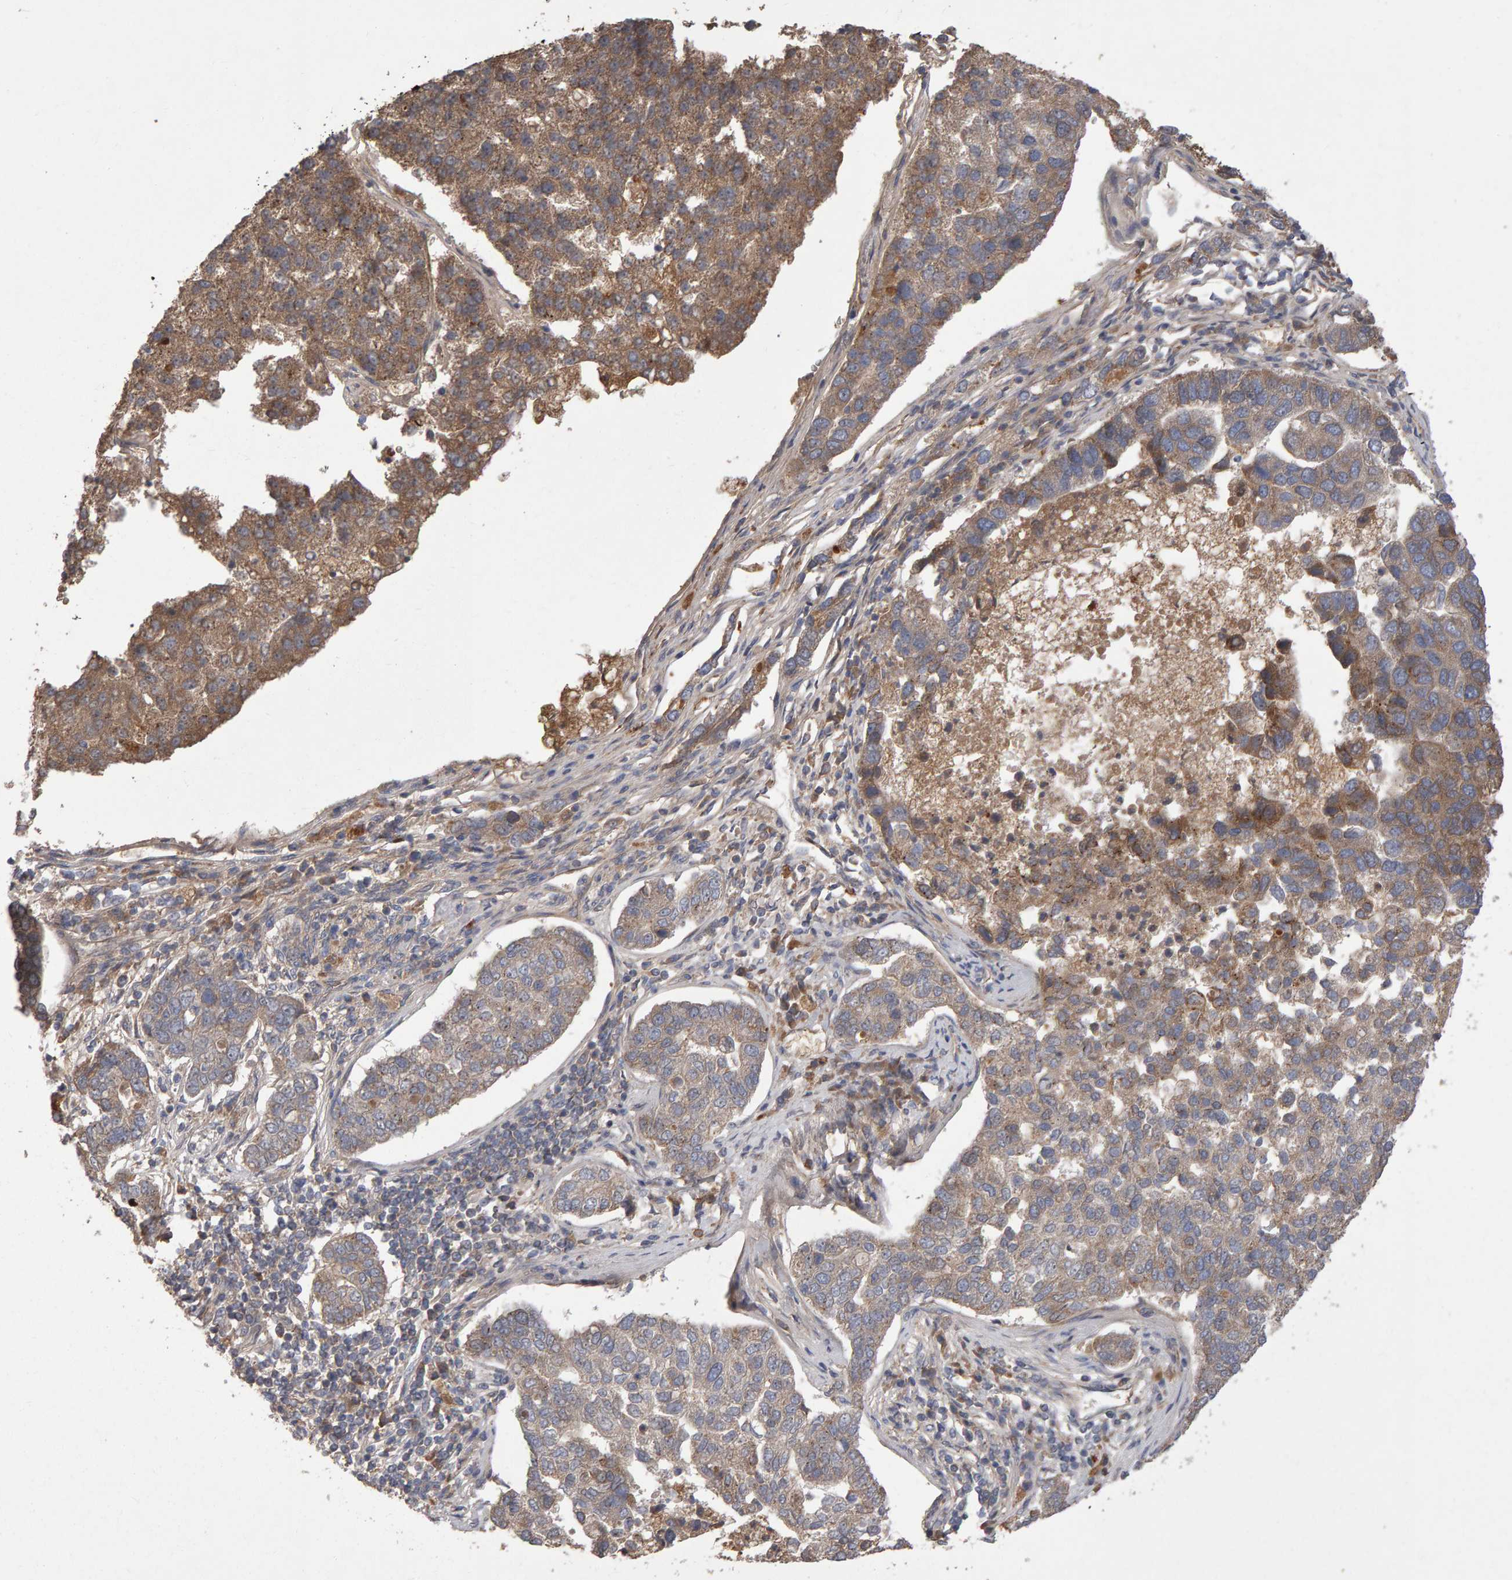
{"staining": {"intensity": "moderate", "quantity": ">75%", "location": "cytoplasmic/membranous"}, "tissue": "pancreatic cancer", "cell_type": "Tumor cells", "image_type": "cancer", "snomed": [{"axis": "morphology", "description": "Adenocarcinoma, NOS"}, {"axis": "topography", "description": "Pancreas"}], "caption": "Adenocarcinoma (pancreatic) stained for a protein (brown) demonstrates moderate cytoplasmic/membranous positive staining in approximately >75% of tumor cells.", "gene": "PGS1", "patient": {"sex": "female", "age": 61}}